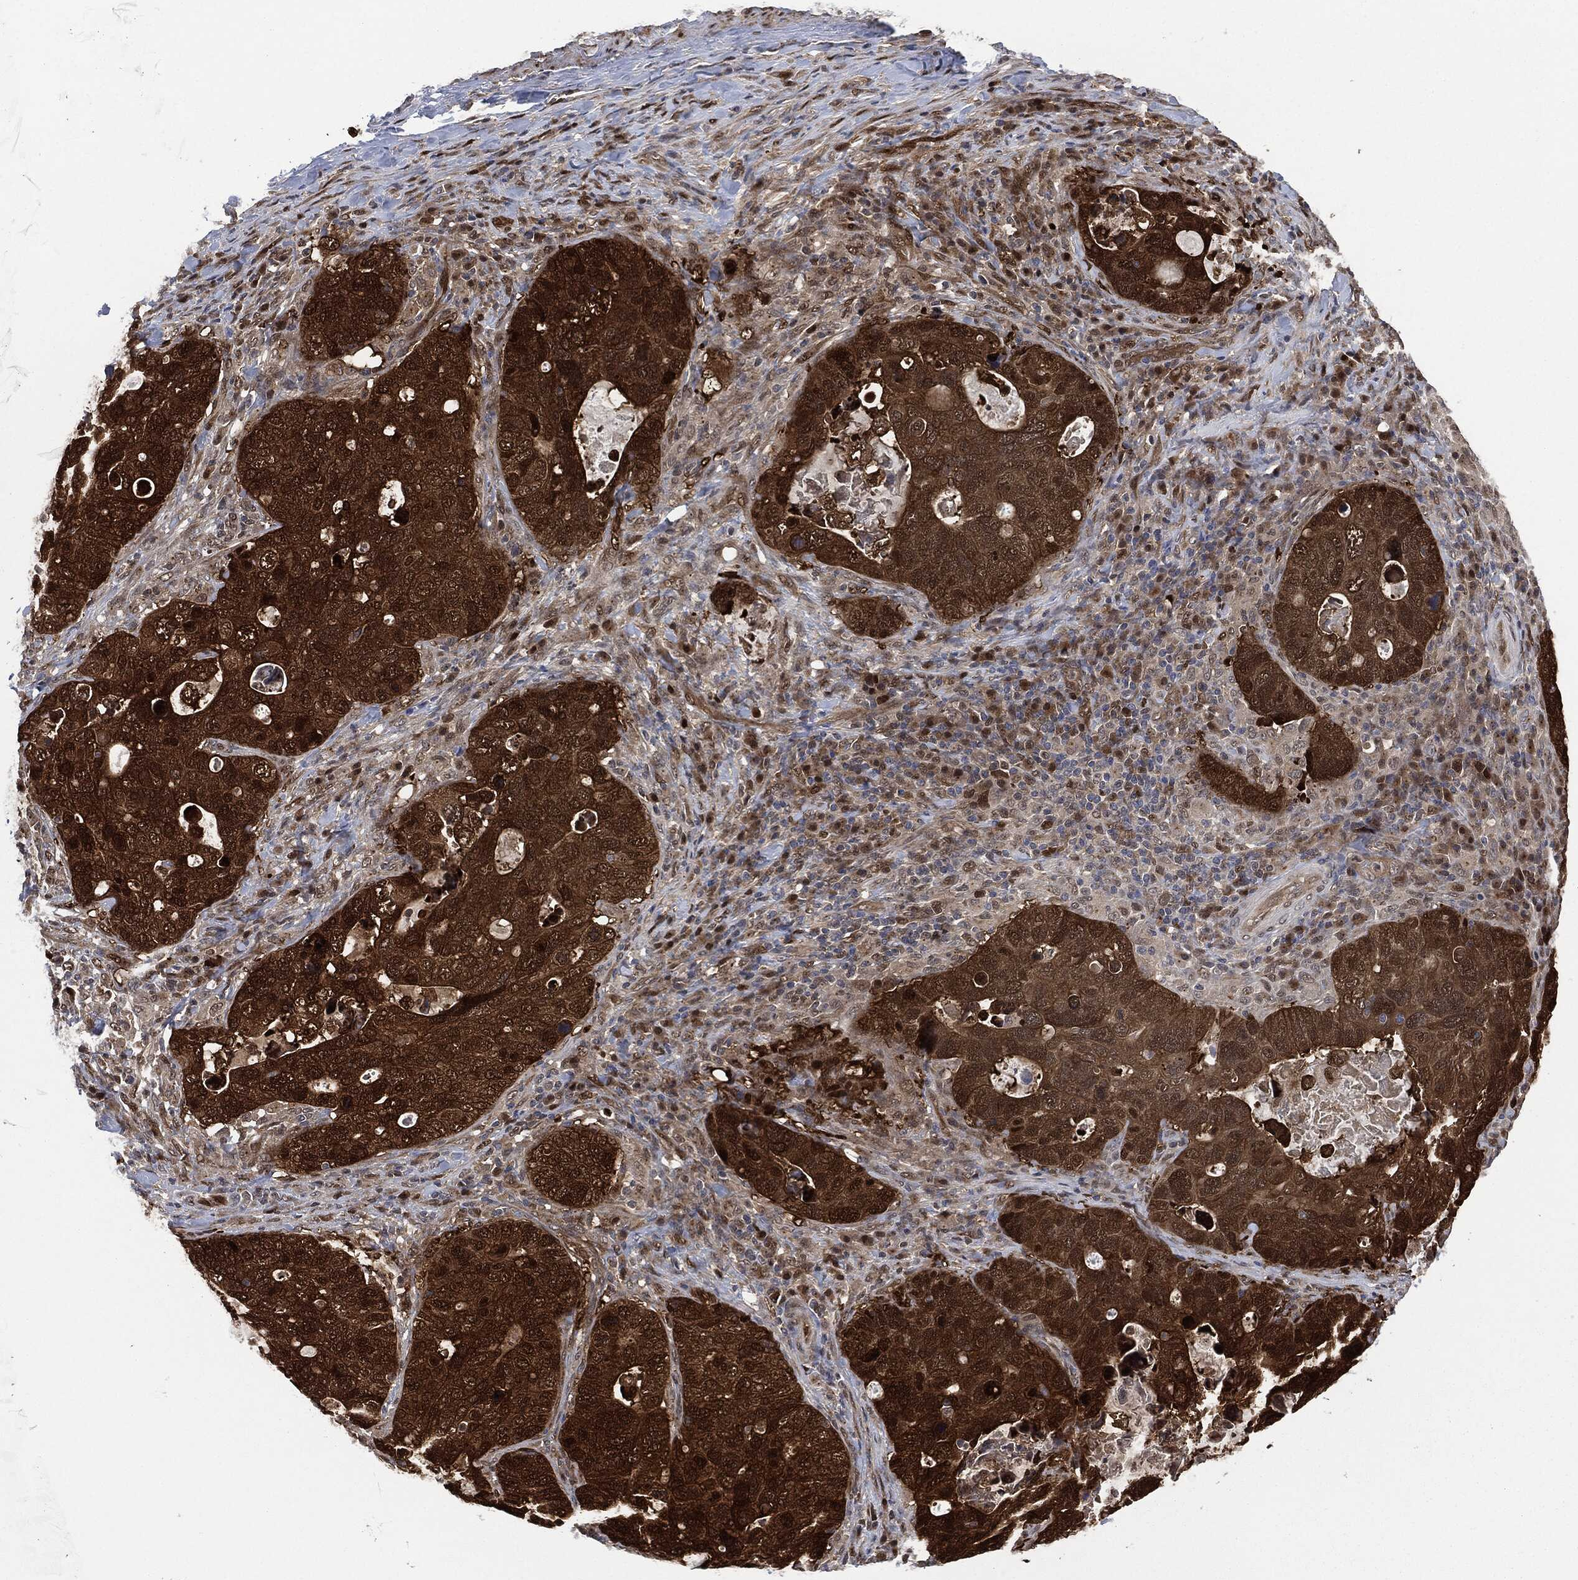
{"staining": {"intensity": "strong", "quantity": ">75%", "location": "cytoplasmic/membranous,nuclear"}, "tissue": "stomach cancer", "cell_type": "Tumor cells", "image_type": "cancer", "snomed": [{"axis": "morphology", "description": "Adenocarcinoma, NOS"}, {"axis": "topography", "description": "Stomach"}], "caption": "There is high levels of strong cytoplasmic/membranous and nuclear staining in tumor cells of adenocarcinoma (stomach), as demonstrated by immunohistochemical staining (brown color).", "gene": "DCTN1", "patient": {"sex": "male", "age": 54}}